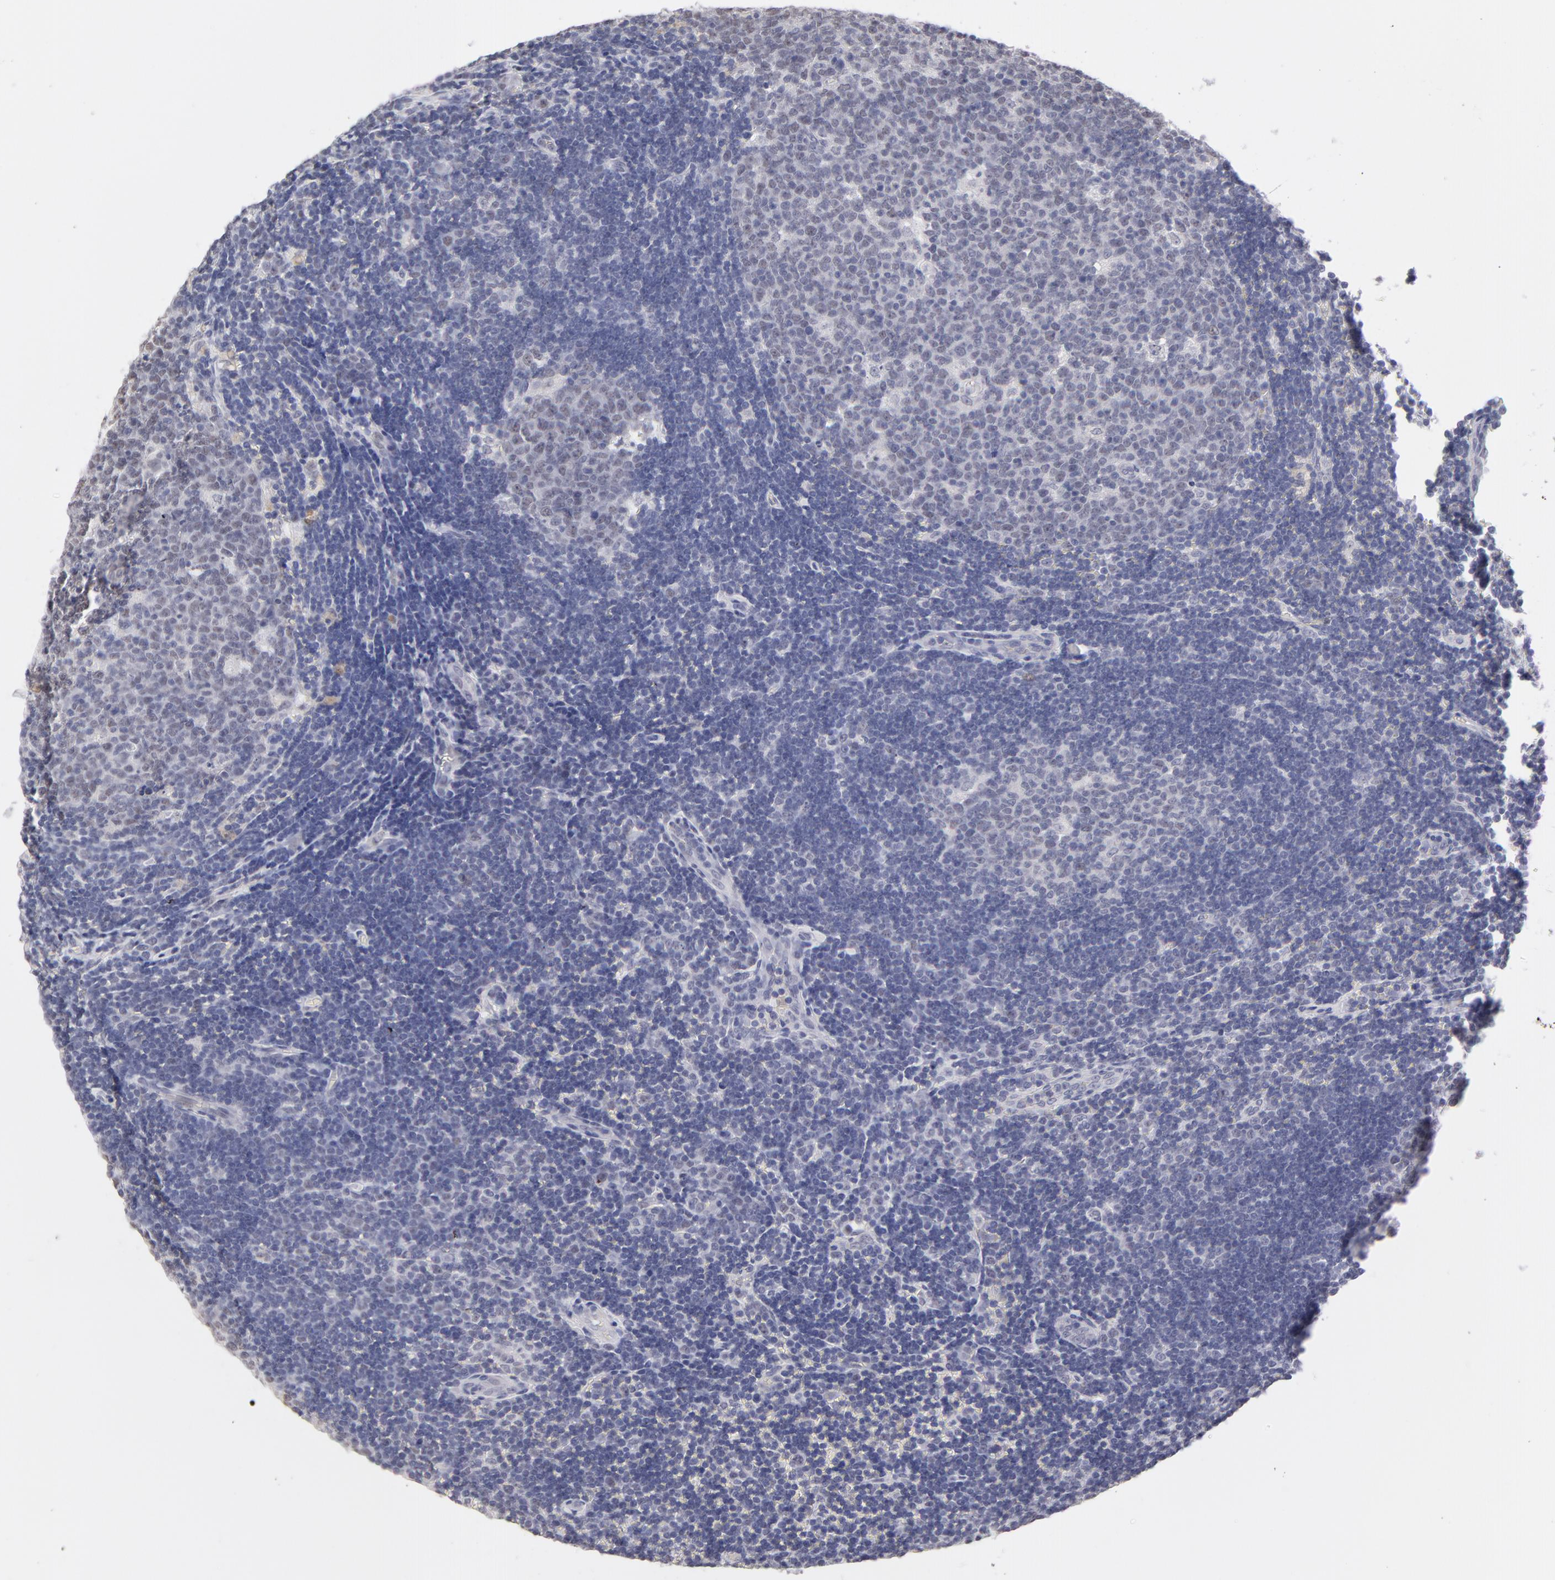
{"staining": {"intensity": "weak", "quantity": "25%-75%", "location": "nuclear"}, "tissue": "lymph node", "cell_type": "Germinal center cells", "image_type": "normal", "snomed": [{"axis": "morphology", "description": "Normal tissue, NOS"}, {"axis": "topography", "description": "Lymph node"}, {"axis": "topography", "description": "Salivary gland"}], "caption": "A high-resolution image shows immunohistochemistry staining of normal lymph node, which reveals weak nuclear expression in approximately 25%-75% of germinal center cells.", "gene": "TEX11", "patient": {"sex": "male", "age": 8}}